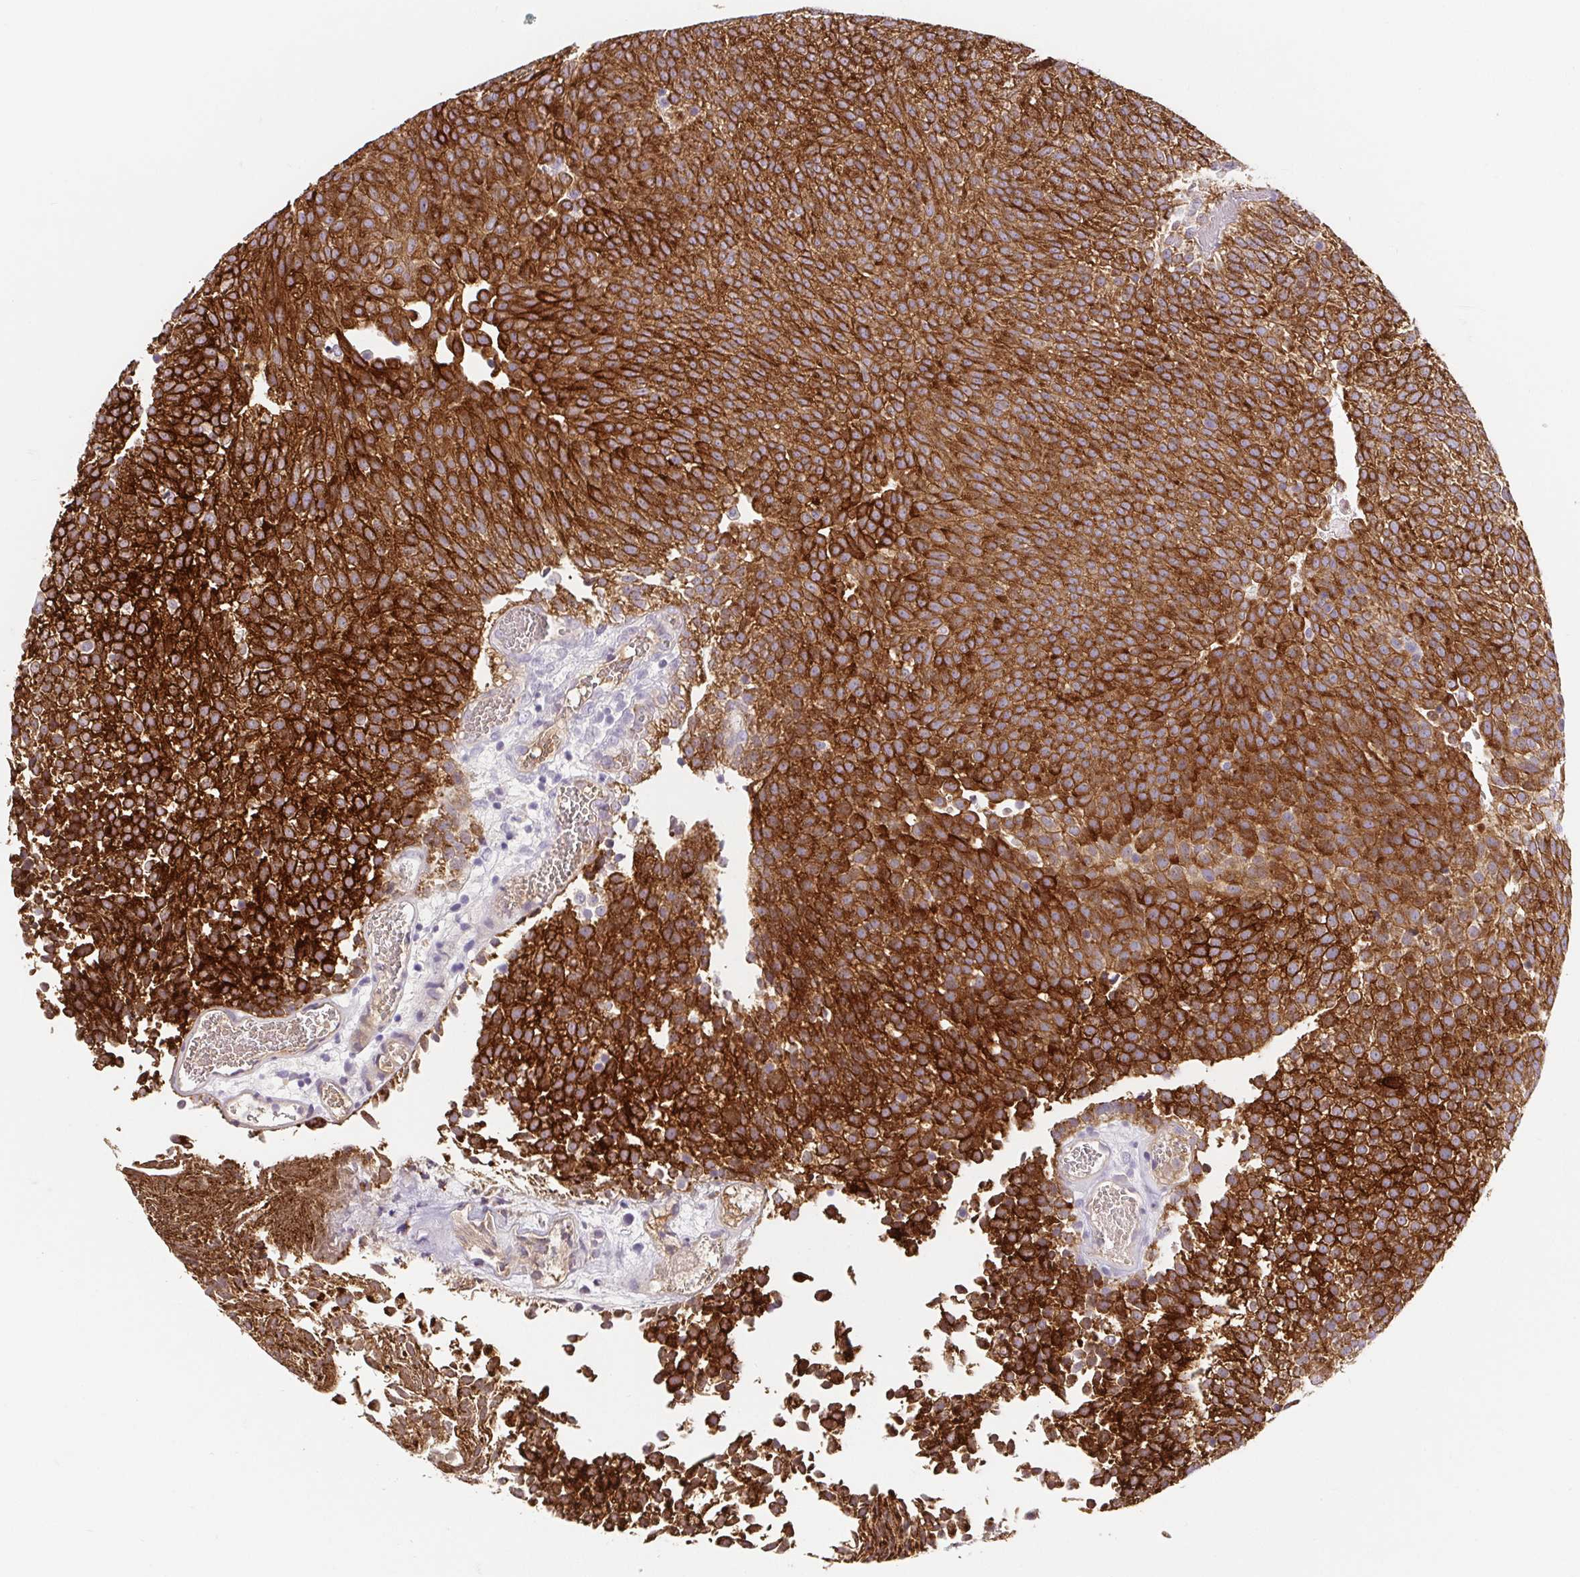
{"staining": {"intensity": "strong", "quantity": ">75%", "location": "cytoplasmic/membranous"}, "tissue": "urothelial cancer", "cell_type": "Tumor cells", "image_type": "cancer", "snomed": [{"axis": "morphology", "description": "Urothelial carcinoma, Low grade"}, {"axis": "topography", "description": "Urinary bladder"}], "caption": "An image of human urothelial cancer stained for a protein shows strong cytoplasmic/membranous brown staining in tumor cells.", "gene": "BCAS1", "patient": {"sex": "female", "age": 79}}